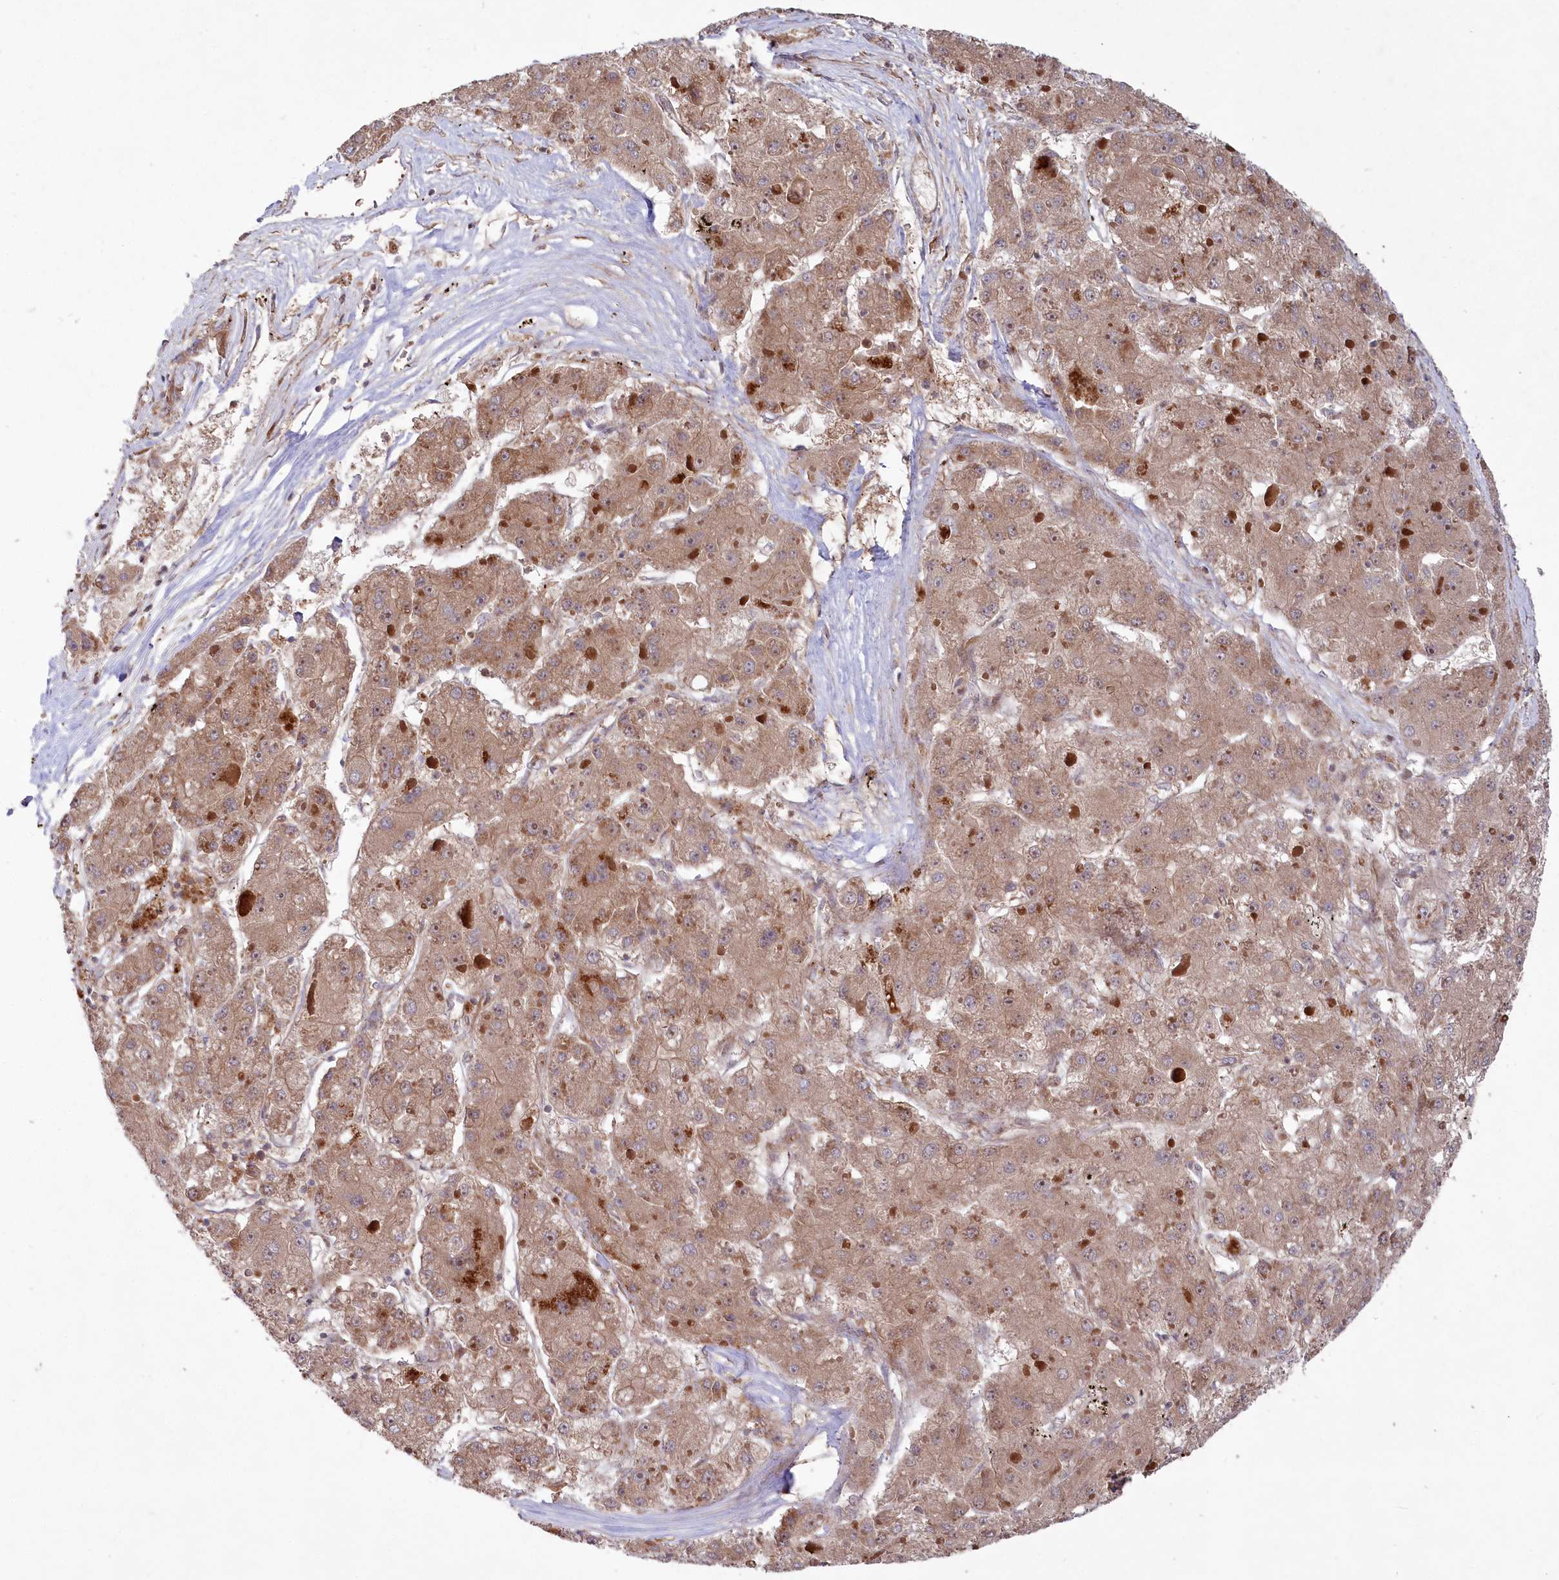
{"staining": {"intensity": "moderate", "quantity": ">75%", "location": "cytoplasmic/membranous,nuclear"}, "tissue": "liver cancer", "cell_type": "Tumor cells", "image_type": "cancer", "snomed": [{"axis": "morphology", "description": "Carcinoma, Hepatocellular, NOS"}, {"axis": "topography", "description": "Liver"}], "caption": "Approximately >75% of tumor cells in liver cancer display moderate cytoplasmic/membranous and nuclear protein positivity as visualized by brown immunohistochemical staining.", "gene": "TBCA", "patient": {"sex": "female", "age": 73}}